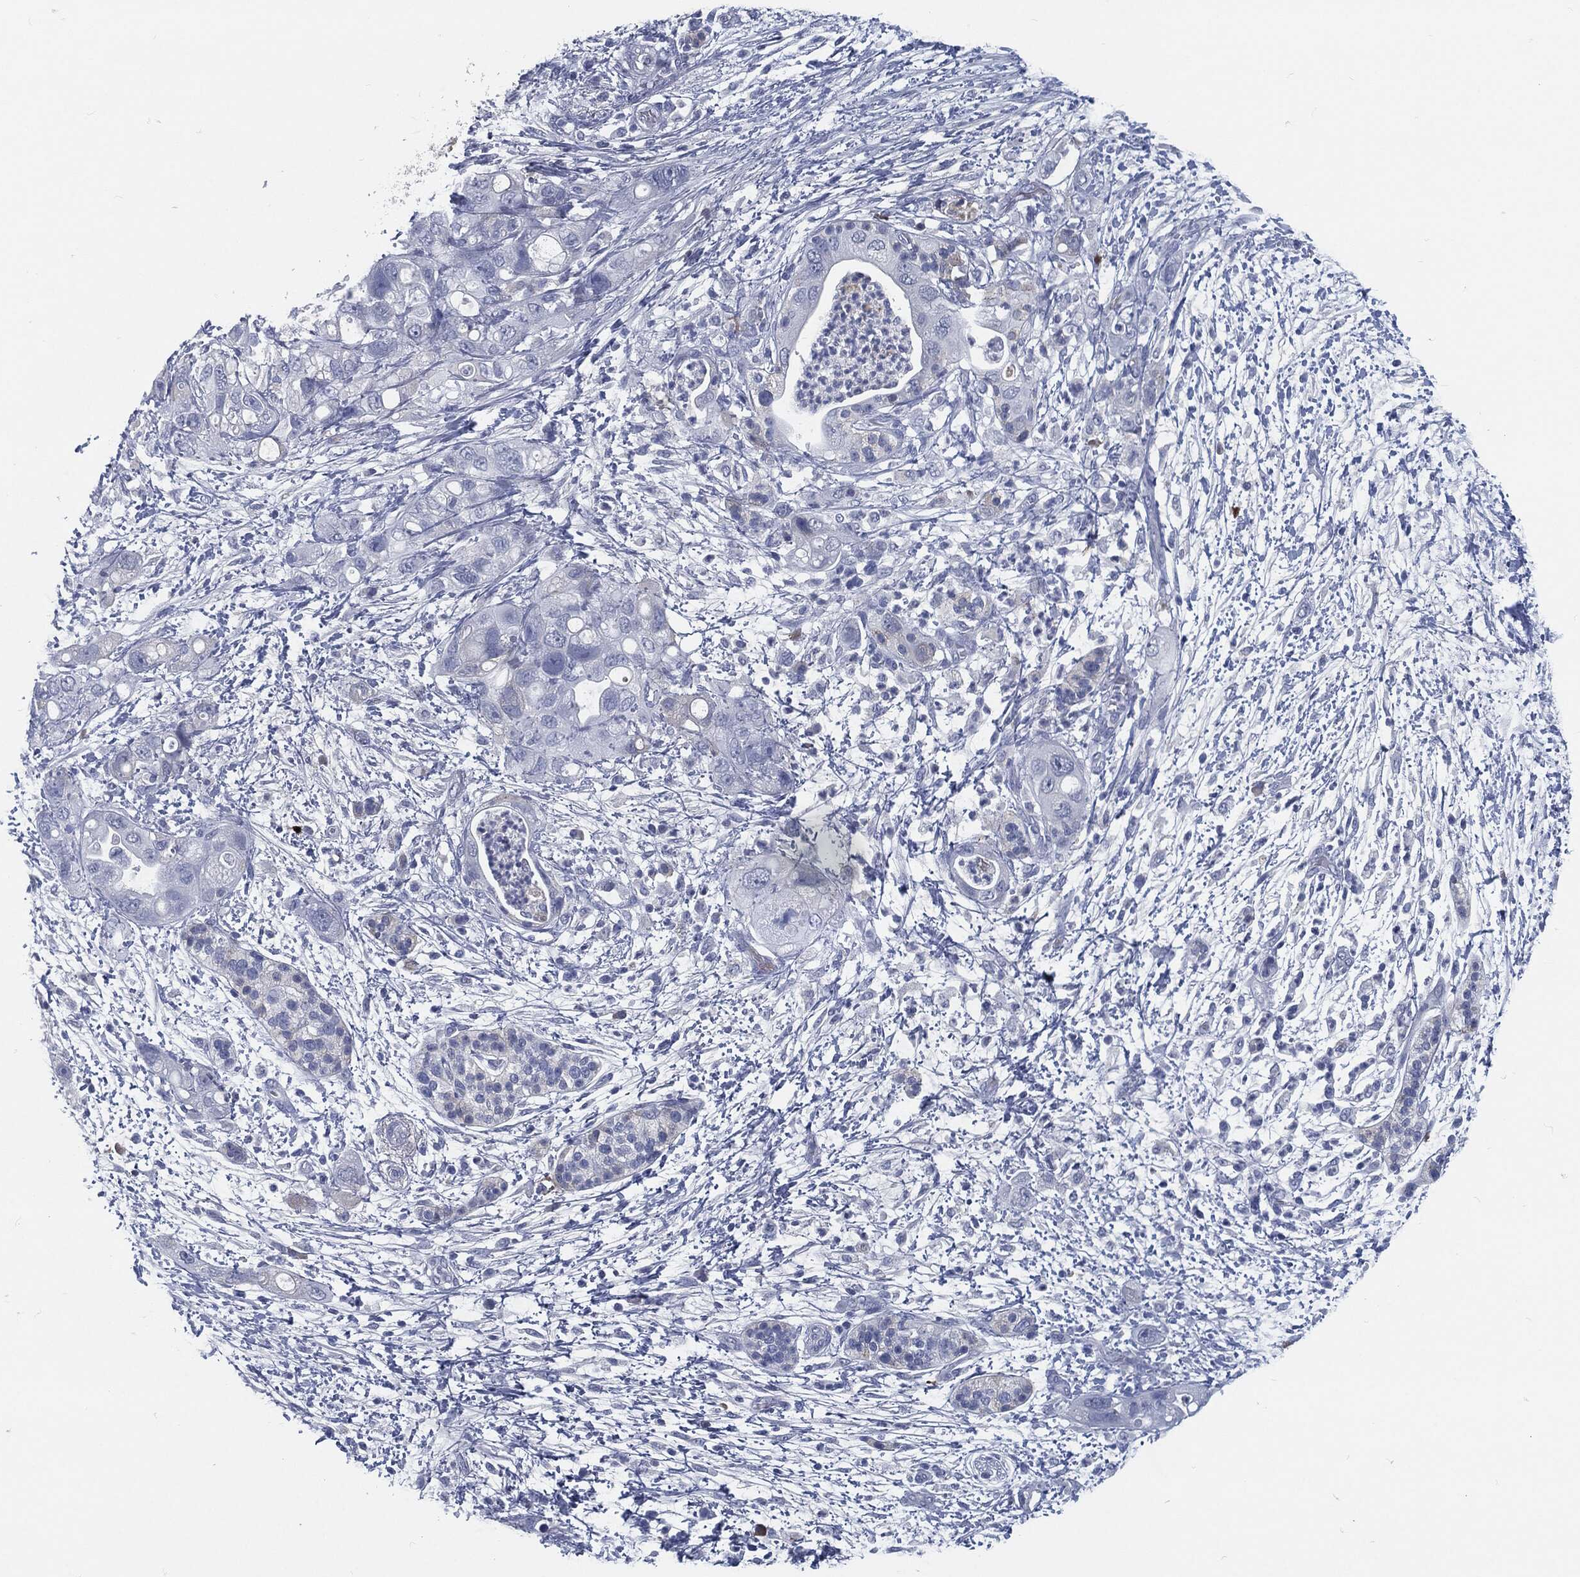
{"staining": {"intensity": "negative", "quantity": "none", "location": "none"}, "tissue": "pancreatic cancer", "cell_type": "Tumor cells", "image_type": "cancer", "snomed": [{"axis": "morphology", "description": "Adenocarcinoma, NOS"}, {"axis": "topography", "description": "Pancreas"}], "caption": "Immunohistochemistry histopathology image of pancreatic cancer stained for a protein (brown), which demonstrates no staining in tumor cells.", "gene": "MST1", "patient": {"sex": "female", "age": 72}}